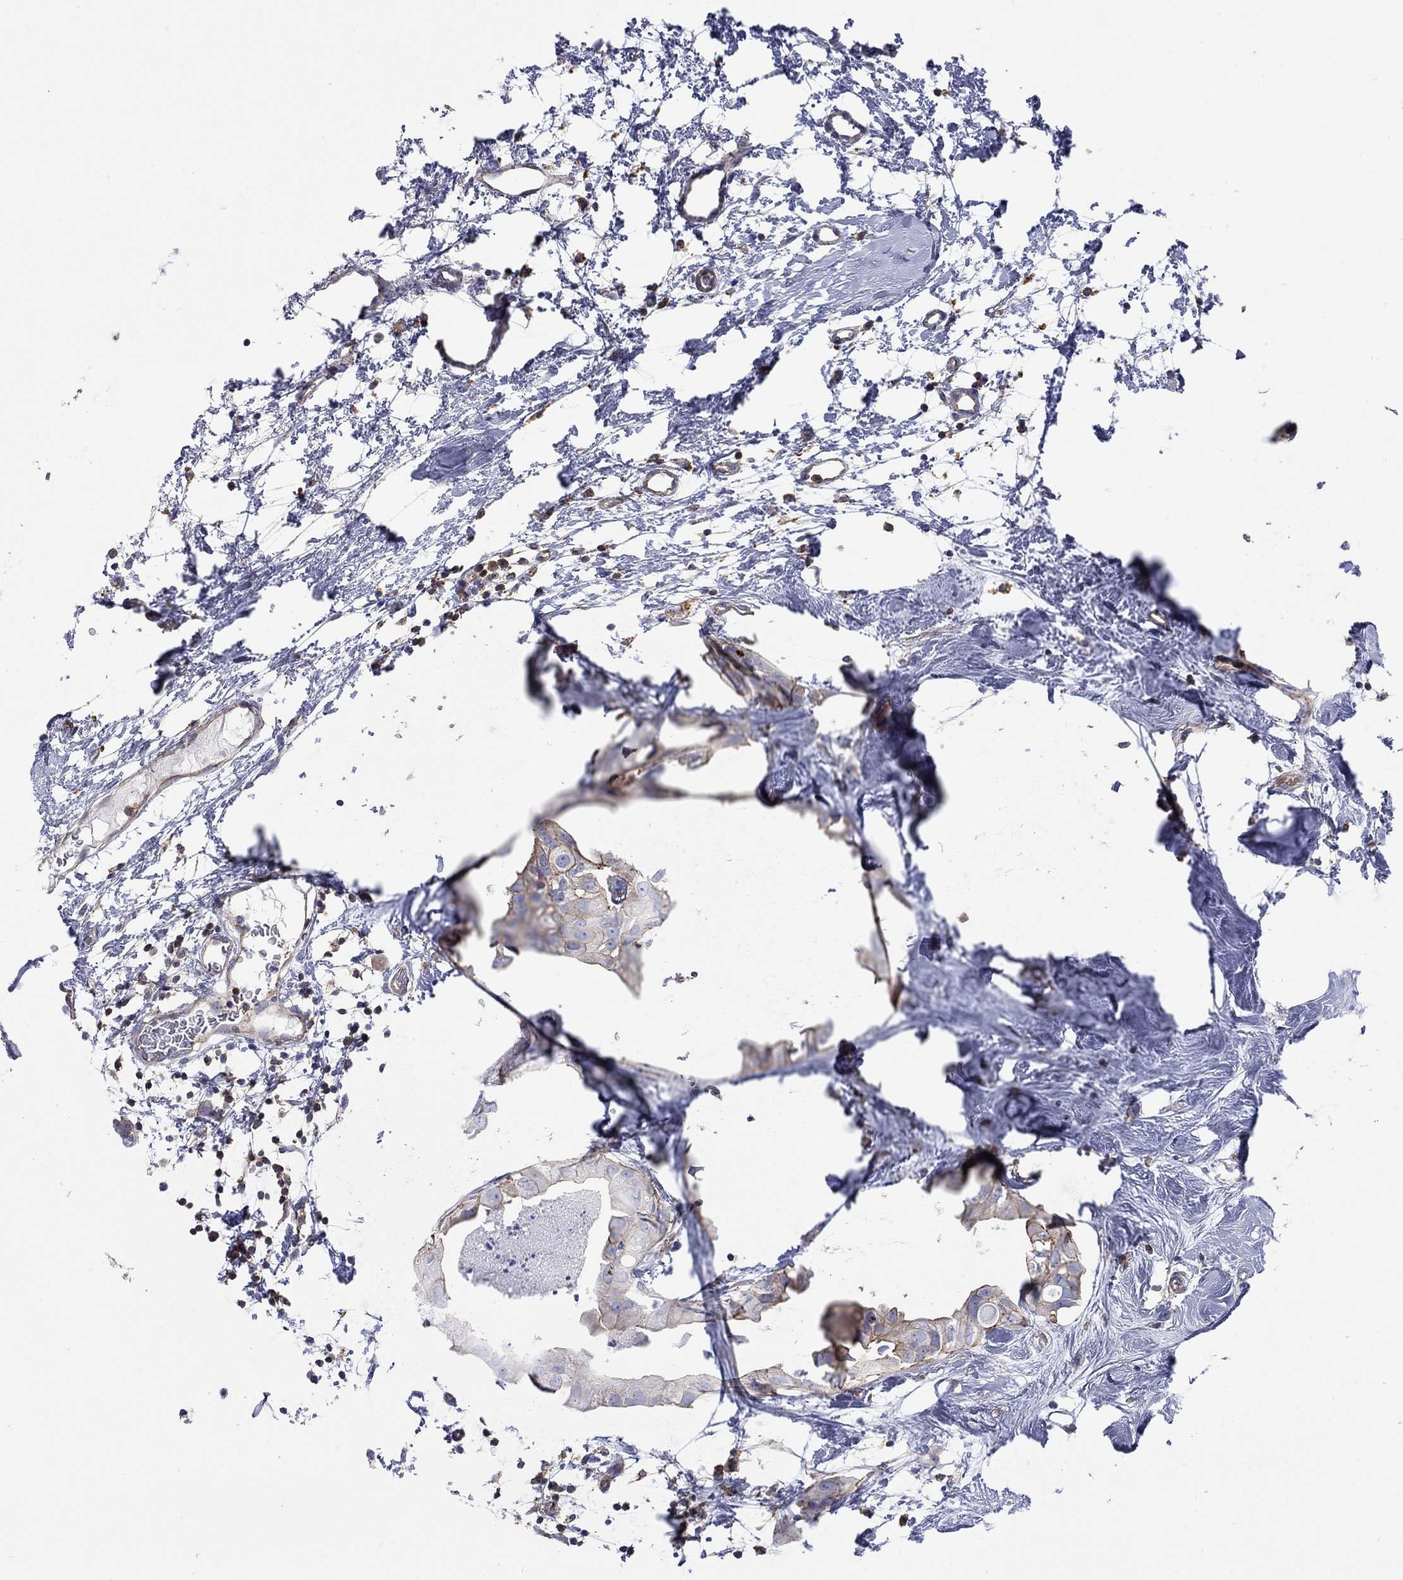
{"staining": {"intensity": "strong", "quantity": "<25%", "location": "cytoplasmic/membranous"}, "tissue": "breast cancer", "cell_type": "Tumor cells", "image_type": "cancer", "snomed": [{"axis": "morphology", "description": "Normal tissue, NOS"}, {"axis": "morphology", "description": "Duct carcinoma"}, {"axis": "topography", "description": "Breast"}], "caption": "This is an image of immunohistochemistry staining of breast cancer, which shows strong expression in the cytoplasmic/membranous of tumor cells.", "gene": "PCDHGA10", "patient": {"sex": "female", "age": 40}}